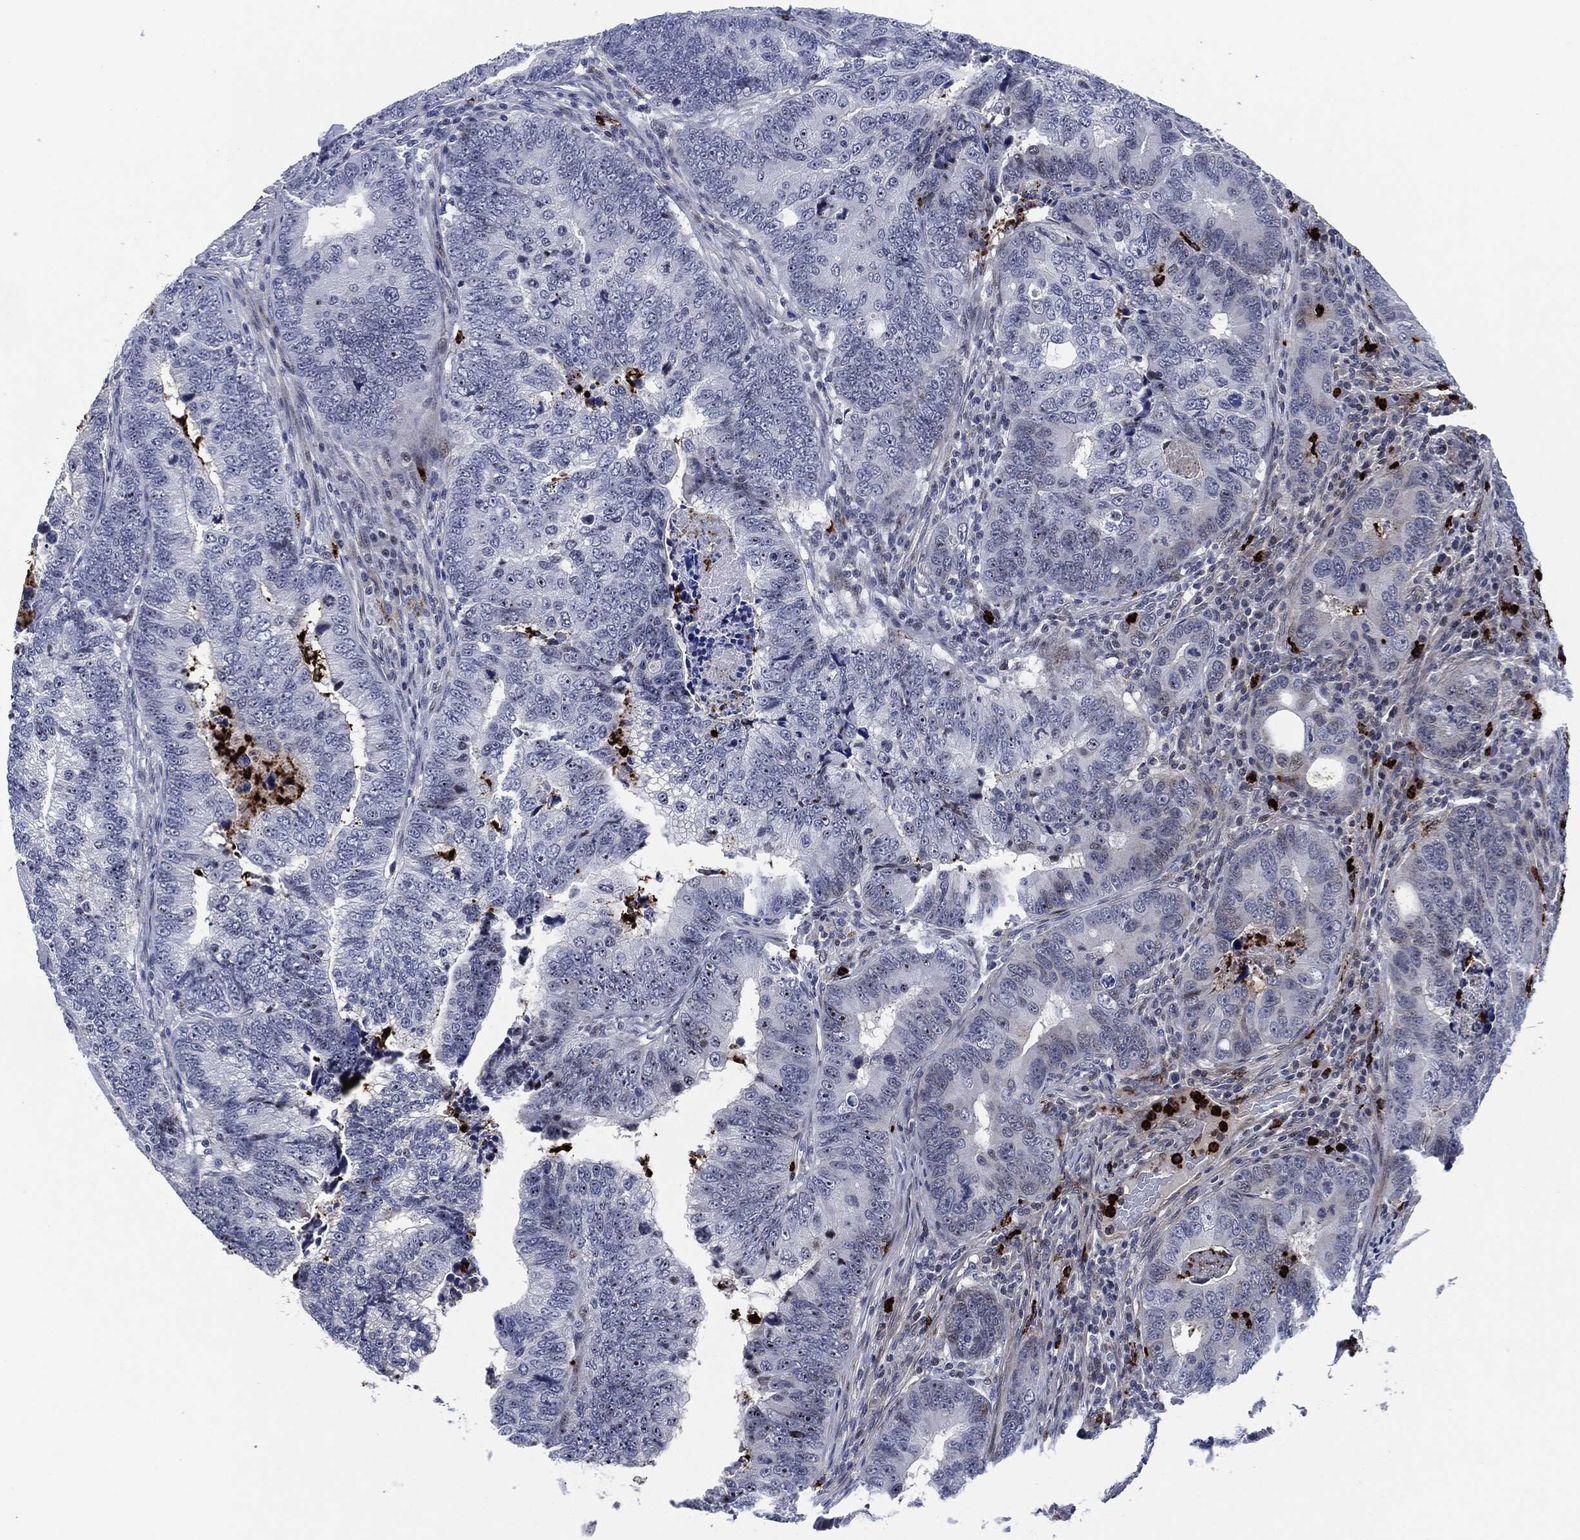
{"staining": {"intensity": "moderate", "quantity": "25%-75%", "location": "nuclear"}, "tissue": "colorectal cancer", "cell_type": "Tumor cells", "image_type": "cancer", "snomed": [{"axis": "morphology", "description": "Adenocarcinoma, NOS"}, {"axis": "topography", "description": "Colon"}], "caption": "IHC staining of adenocarcinoma (colorectal), which reveals medium levels of moderate nuclear staining in approximately 25%-75% of tumor cells indicating moderate nuclear protein expression. The staining was performed using DAB (3,3'-diaminobenzidine) (brown) for protein detection and nuclei were counterstained in hematoxylin (blue).", "gene": "MPO", "patient": {"sex": "female", "age": 72}}